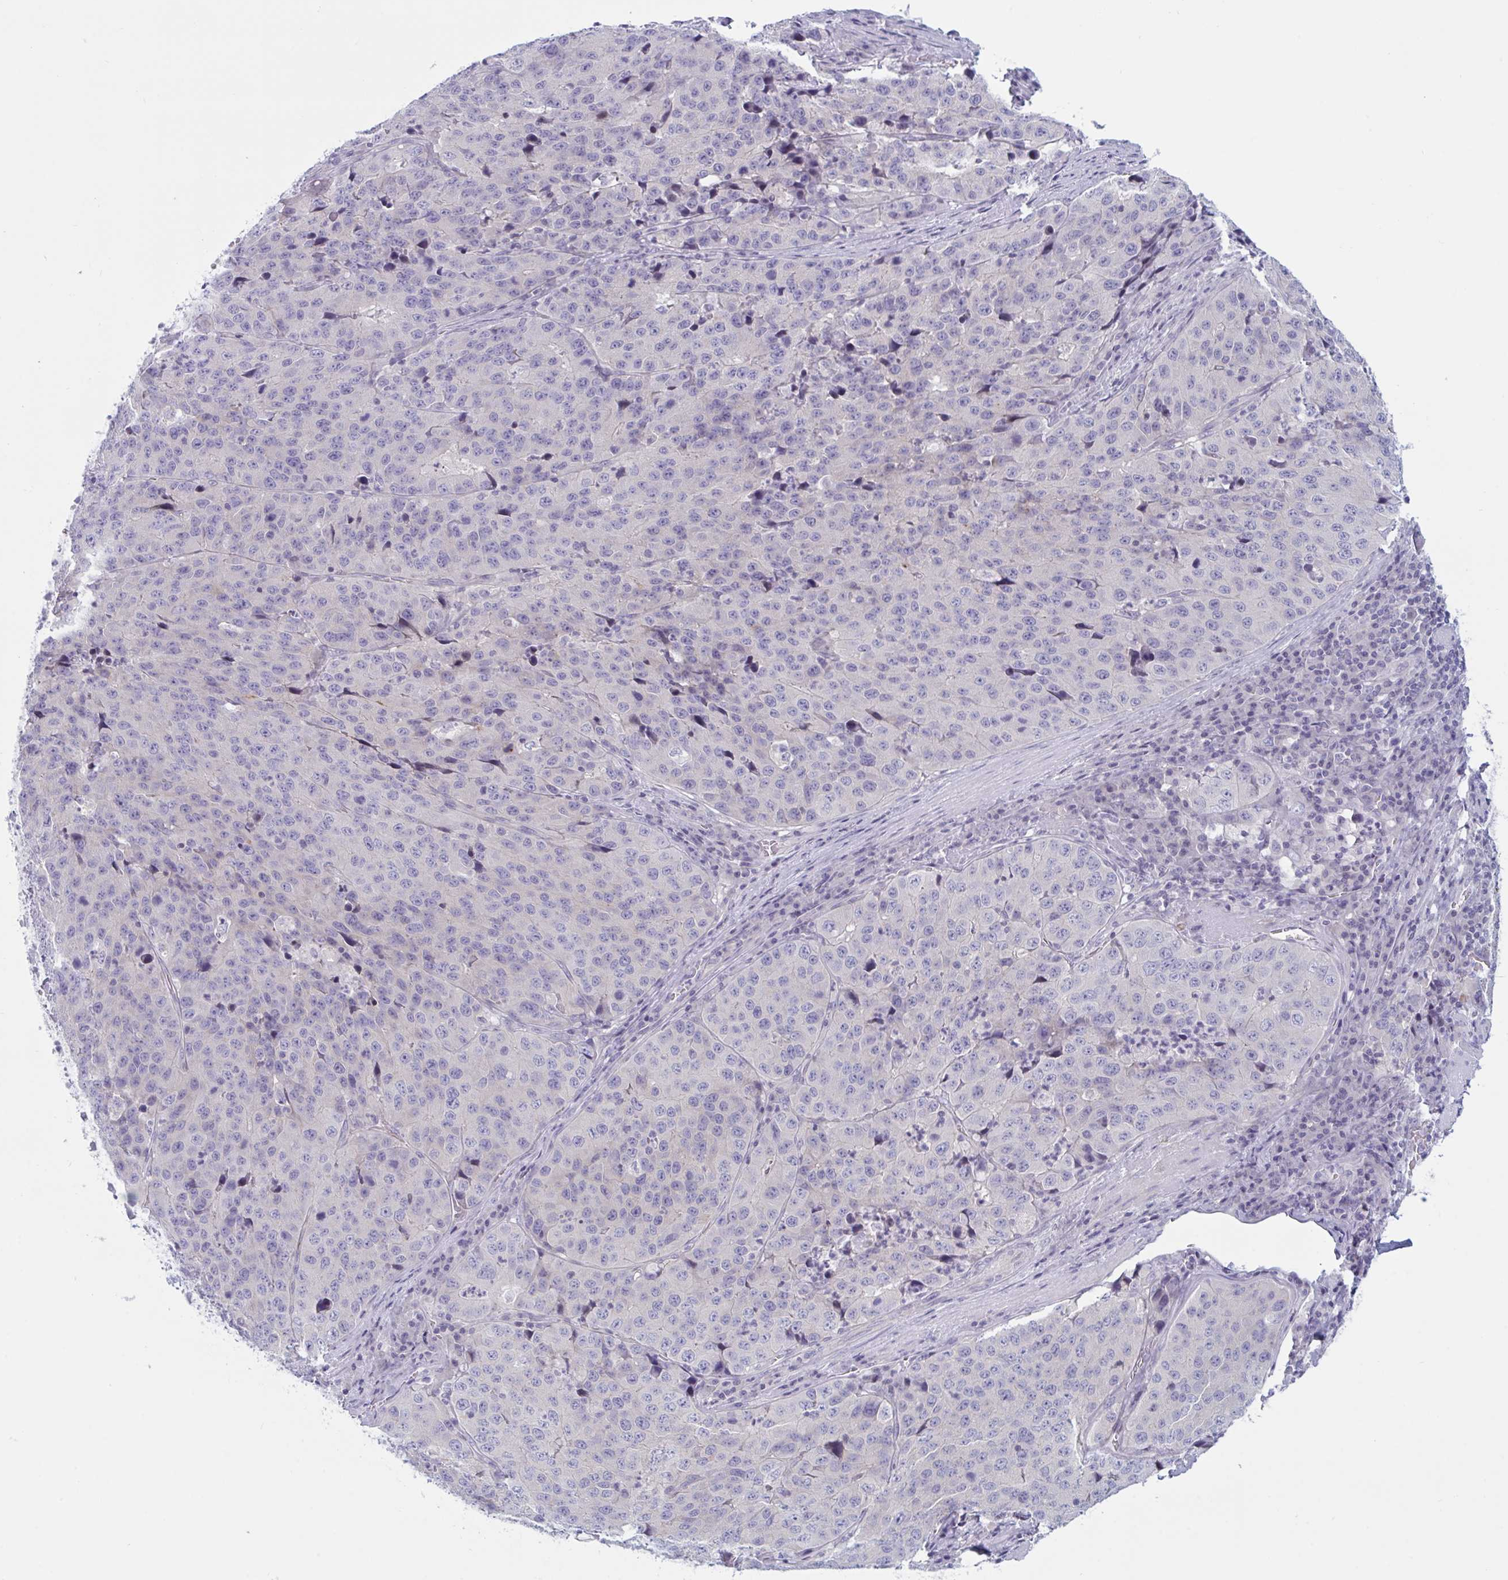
{"staining": {"intensity": "negative", "quantity": "none", "location": "none"}, "tissue": "stomach cancer", "cell_type": "Tumor cells", "image_type": "cancer", "snomed": [{"axis": "morphology", "description": "Adenocarcinoma, NOS"}, {"axis": "topography", "description": "Stomach"}], "caption": "DAB (3,3'-diaminobenzidine) immunohistochemical staining of human stomach cancer demonstrates no significant positivity in tumor cells. (Brightfield microscopy of DAB immunohistochemistry (IHC) at high magnification).", "gene": "NAA30", "patient": {"sex": "male", "age": 71}}